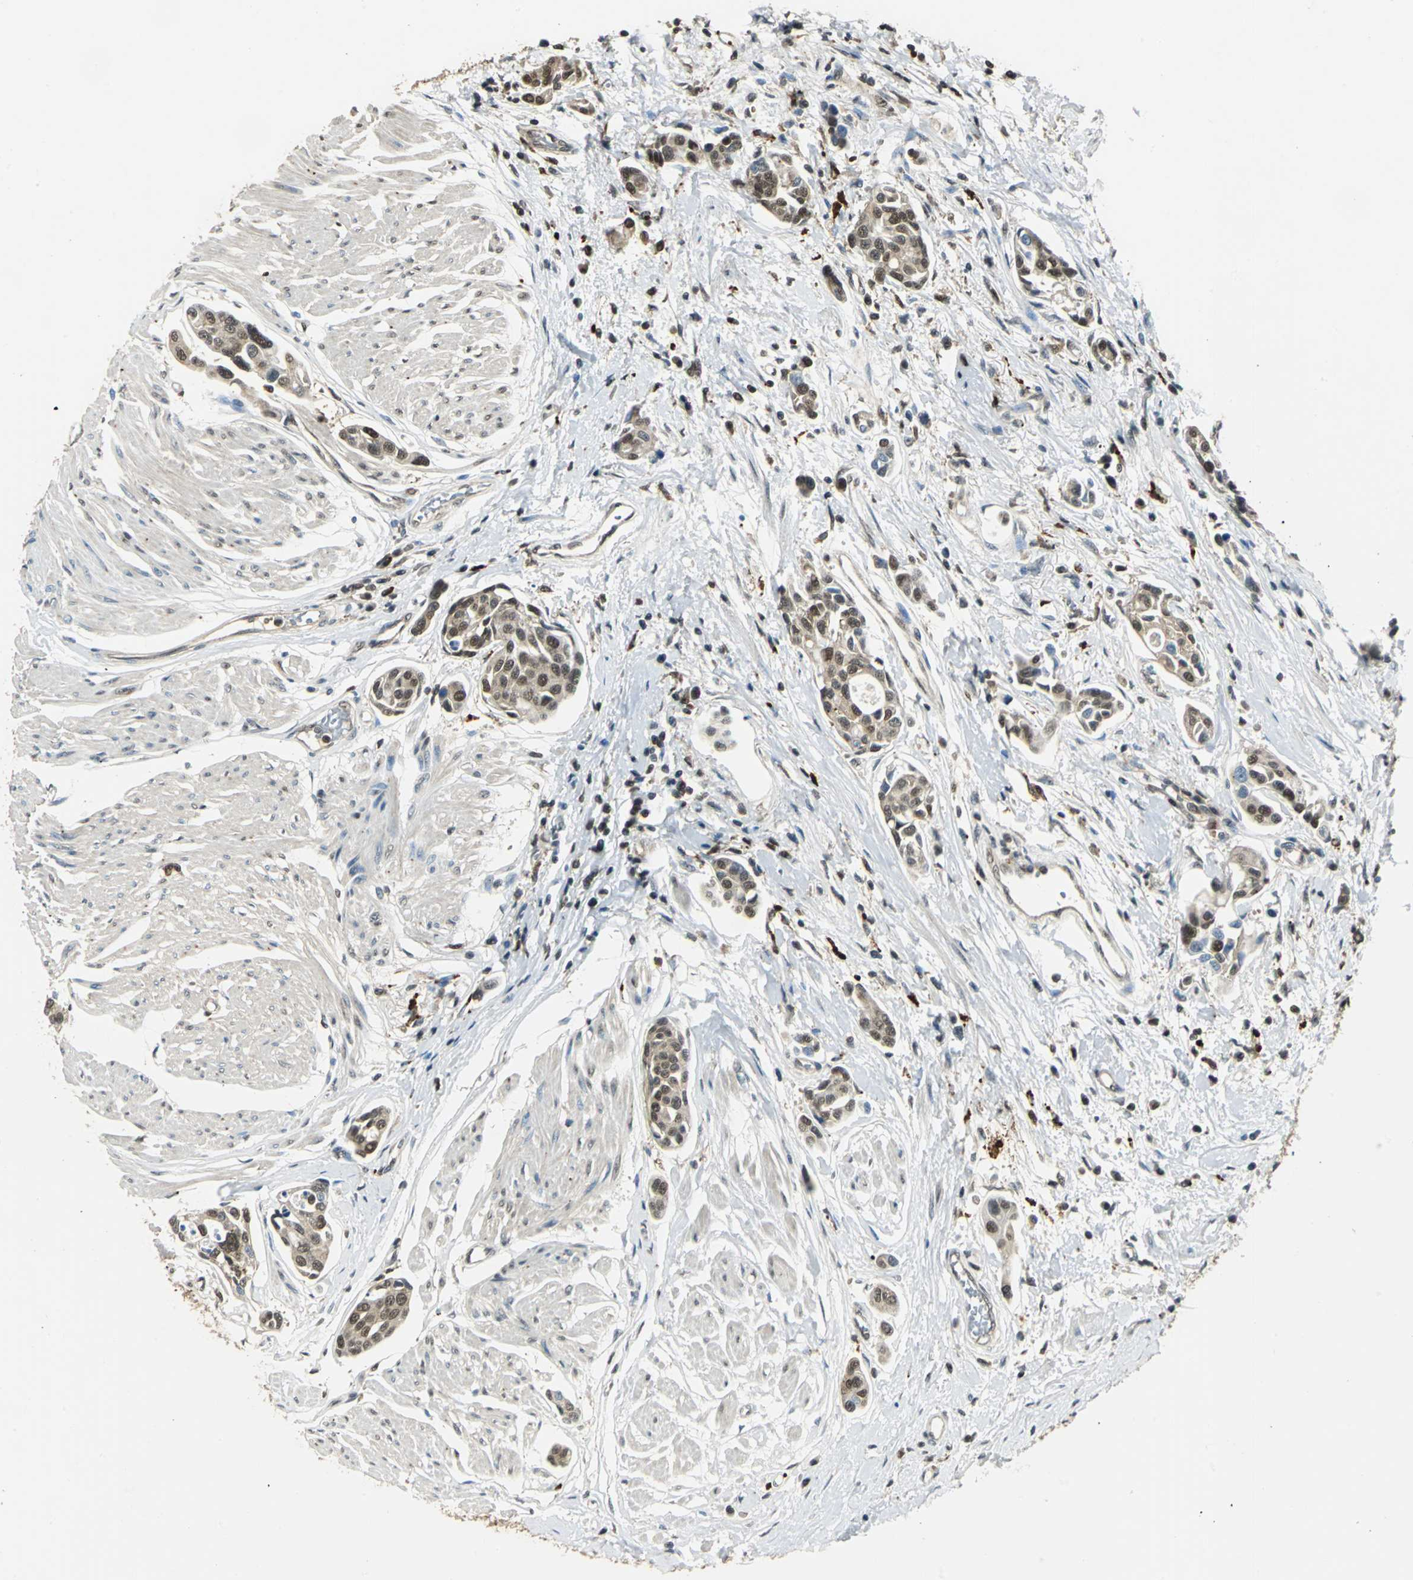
{"staining": {"intensity": "weak", "quantity": ">75%", "location": "cytoplasmic/membranous,nuclear"}, "tissue": "urothelial cancer", "cell_type": "Tumor cells", "image_type": "cancer", "snomed": [{"axis": "morphology", "description": "Urothelial carcinoma, High grade"}, {"axis": "topography", "description": "Urinary bladder"}], "caption": "IHC micrograph of neoplastic tissue: high-grade urothelial carcinoma stained using IHC displays low levels of weak protein expression localized specifically in the cytoplasmic/membranous and nuclear of tumor cells, appearing as a cytoplasmic/membranous and nuclear brown color.", "gene": "PPP1R13L", "patient": {"sex": "male", "age": 78}}